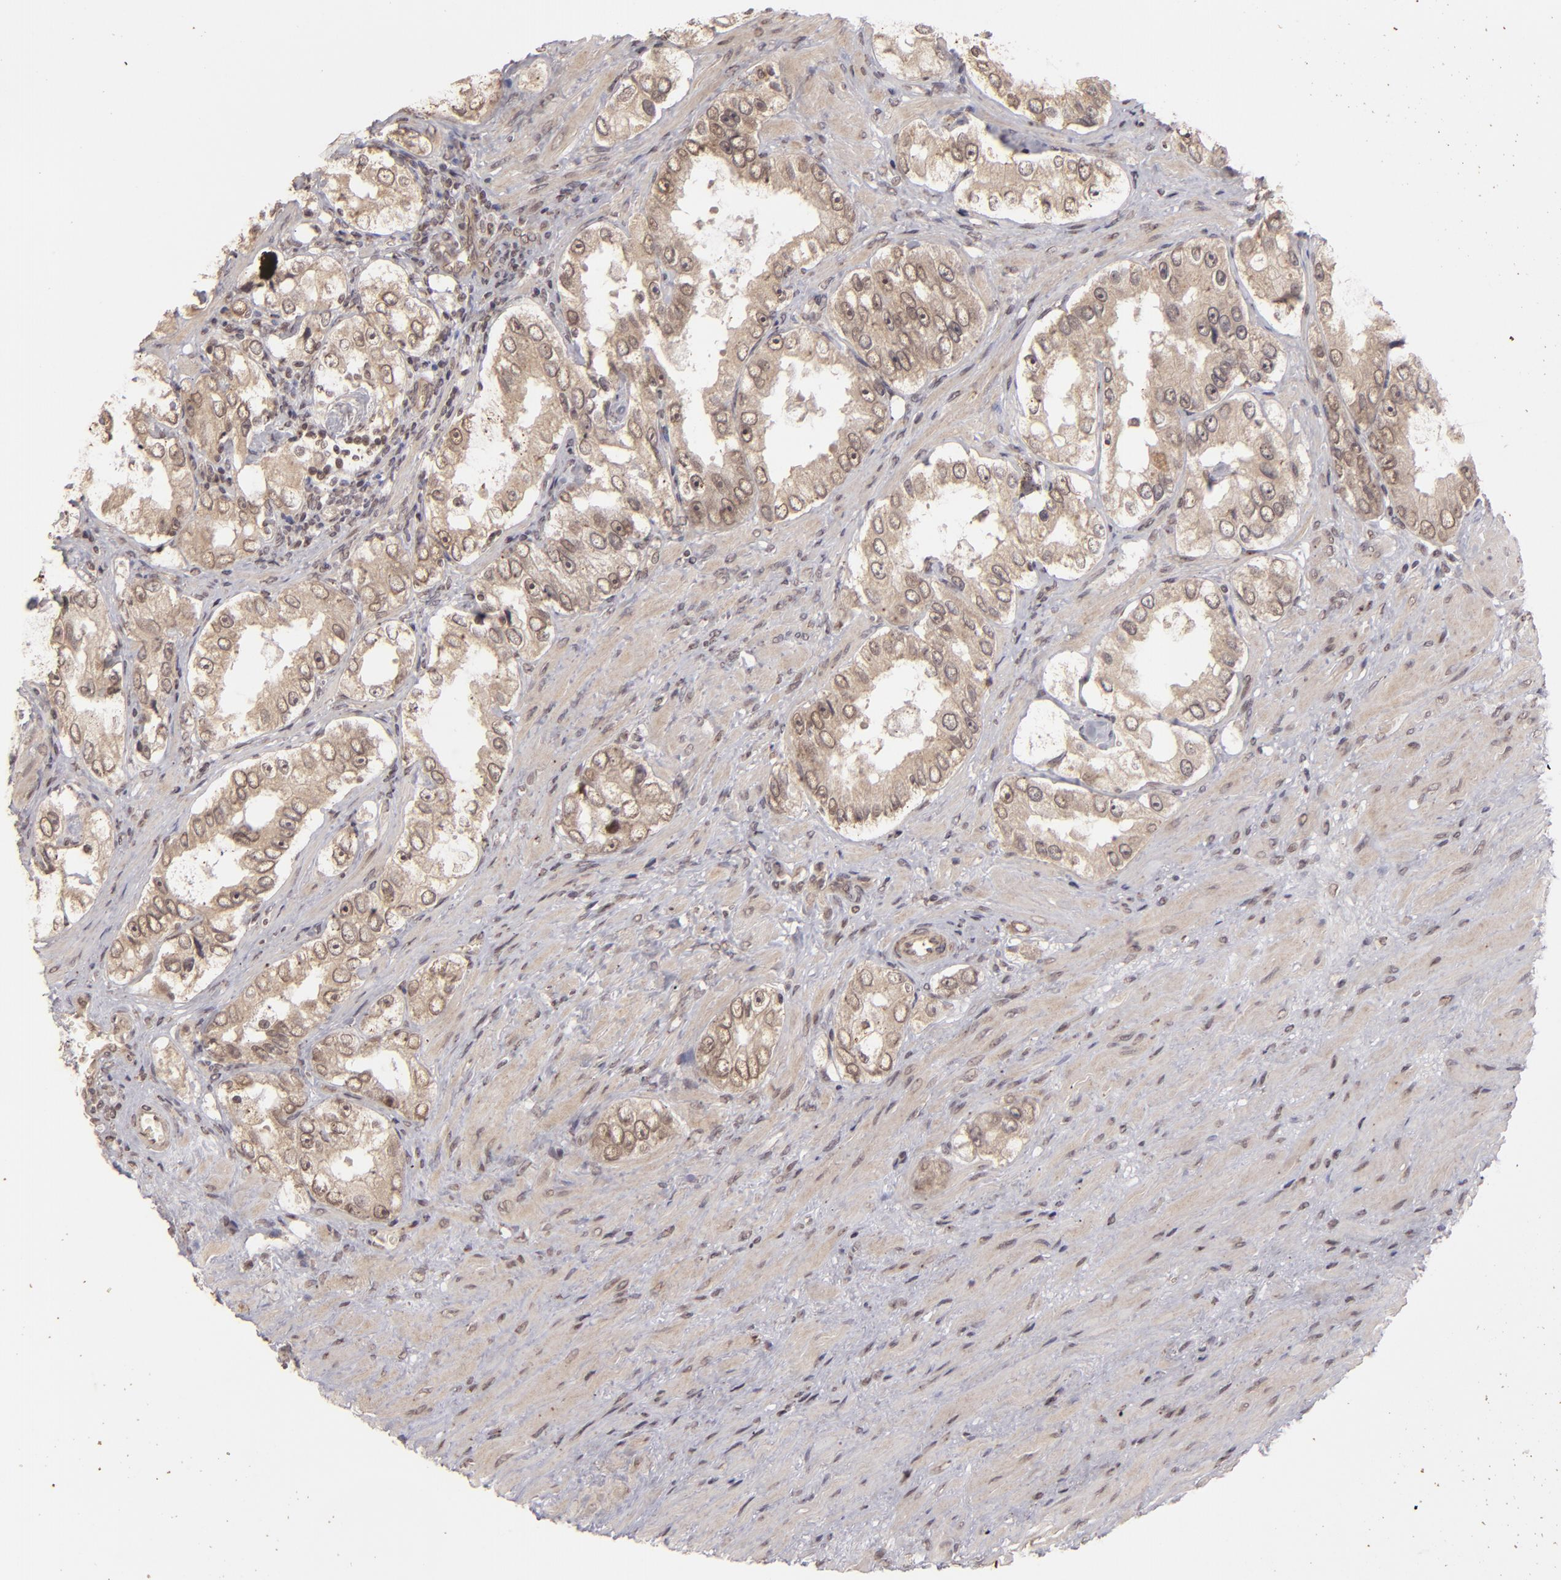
{"staining": {"intensity": "weak", "quantity": "25%-75%", "location": "cytoplasmic/membranous"}, "tissue": "prostate cancer", "cell_type": "Tumor cells", "image_type": "cancer", "snomed": [{"axis": "morphology", "description": "Adenocarcinoma, High grade"}, {"axis": "topography", "description": "Prostate"}], "caption": "Immunohistochemical staining of prostate cancer reveals low levels of weak cytoplasmic/membranous positivity in approximately 25%-75% of tumor cells.", "gene": "DFFA", "patient": {"sex": "male", "age": 63}}